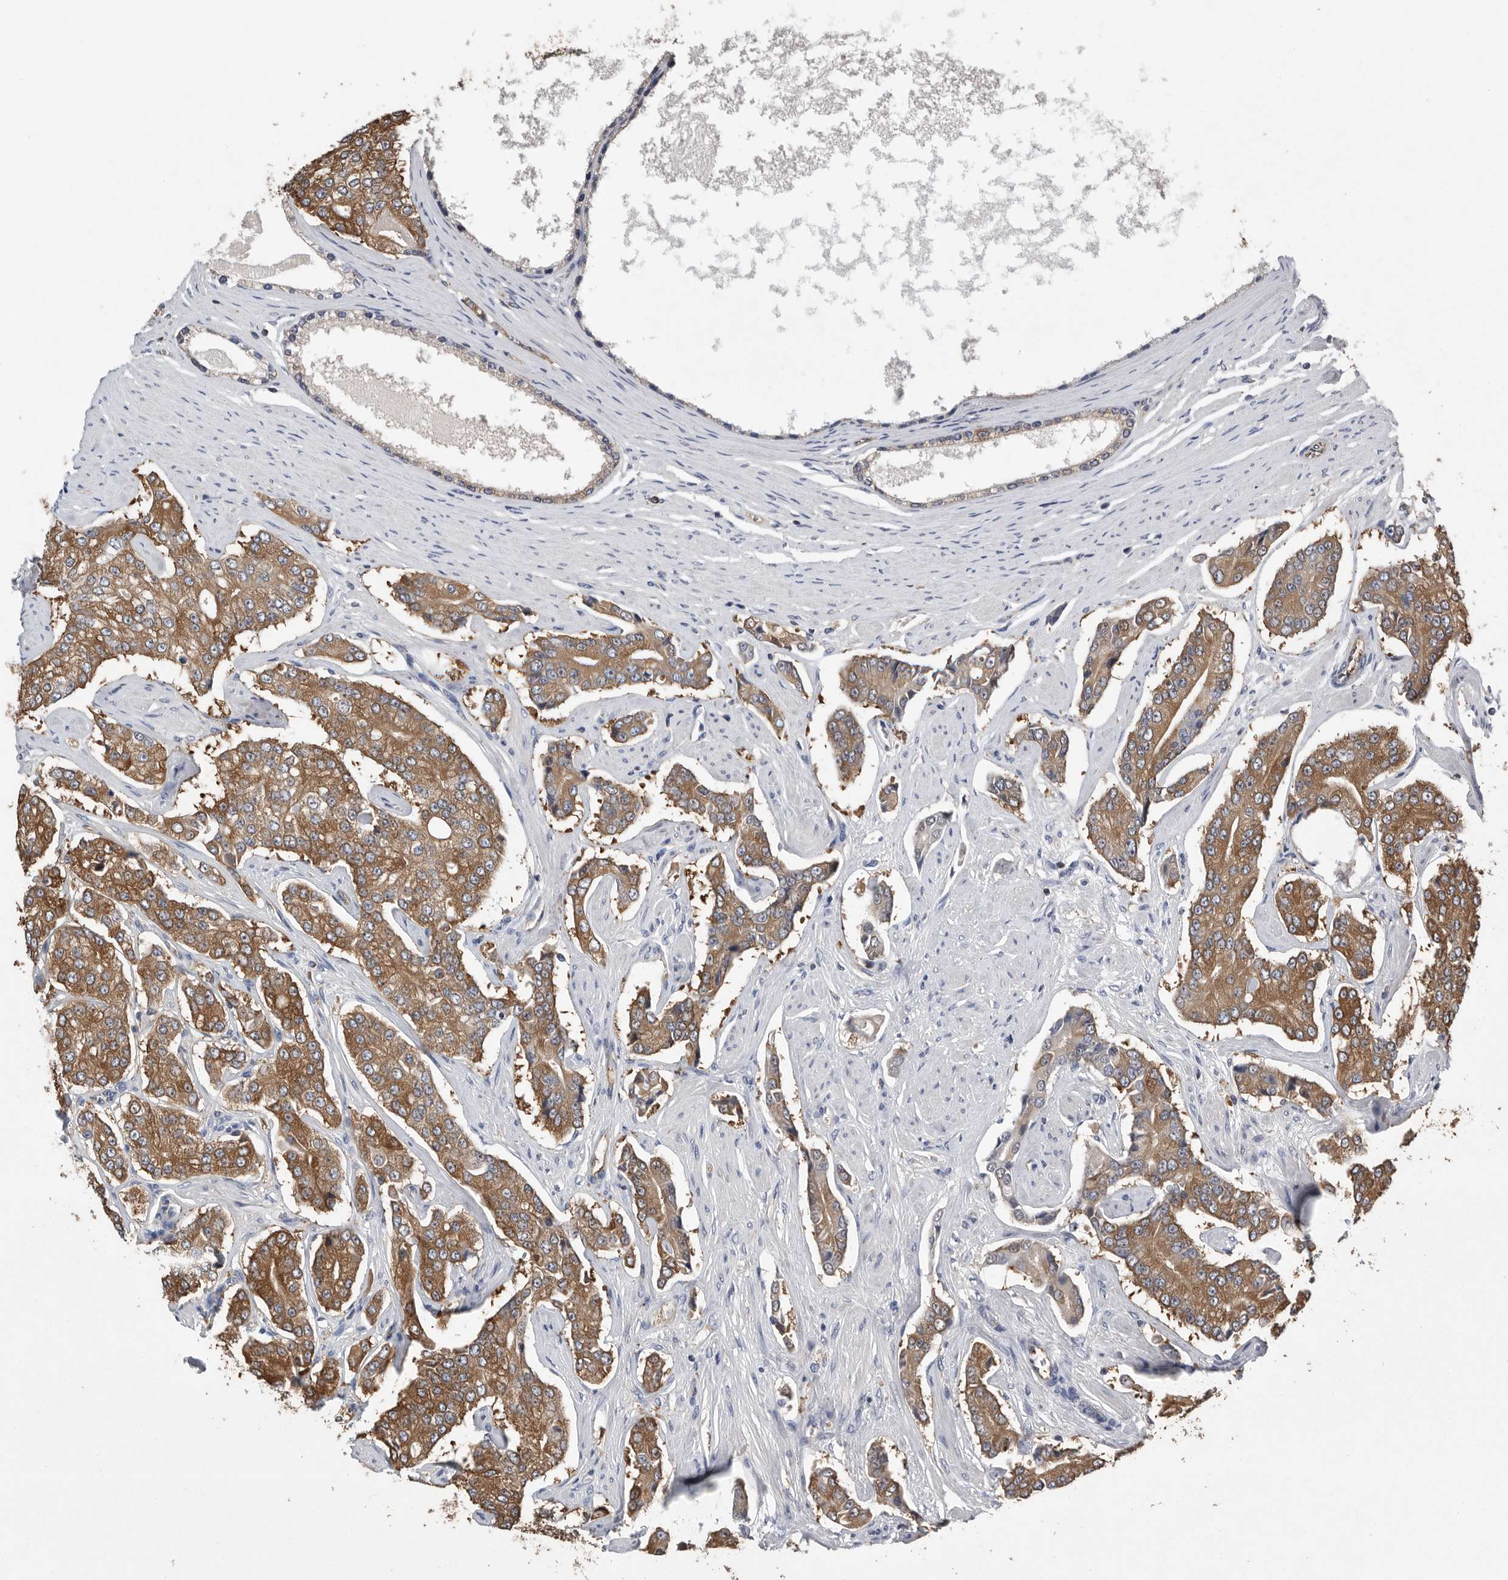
{"staining": {"intensity": "moderate", "quantity": ">75%", "location": "cytoplasmic/membranous"}, "tissue": "prostate cancer", "cell_type": "Tumor cells", "image_type": "cancer", "snomed": [{"axis": "morphology", "description": "Adenocarcinoma, High grade"}, {"axis": "topography", "description": "Prostate"}], "caption": "This image demonstrates immunohistochemistry (IHC) staining of prostate adenocarcinoma (high-grade), with medium moderate cytoplasmic/membranous staining in about >75% of tumor cells.", "gene": "PDCD4", "patient": {"sex": "male", "age": 71}}